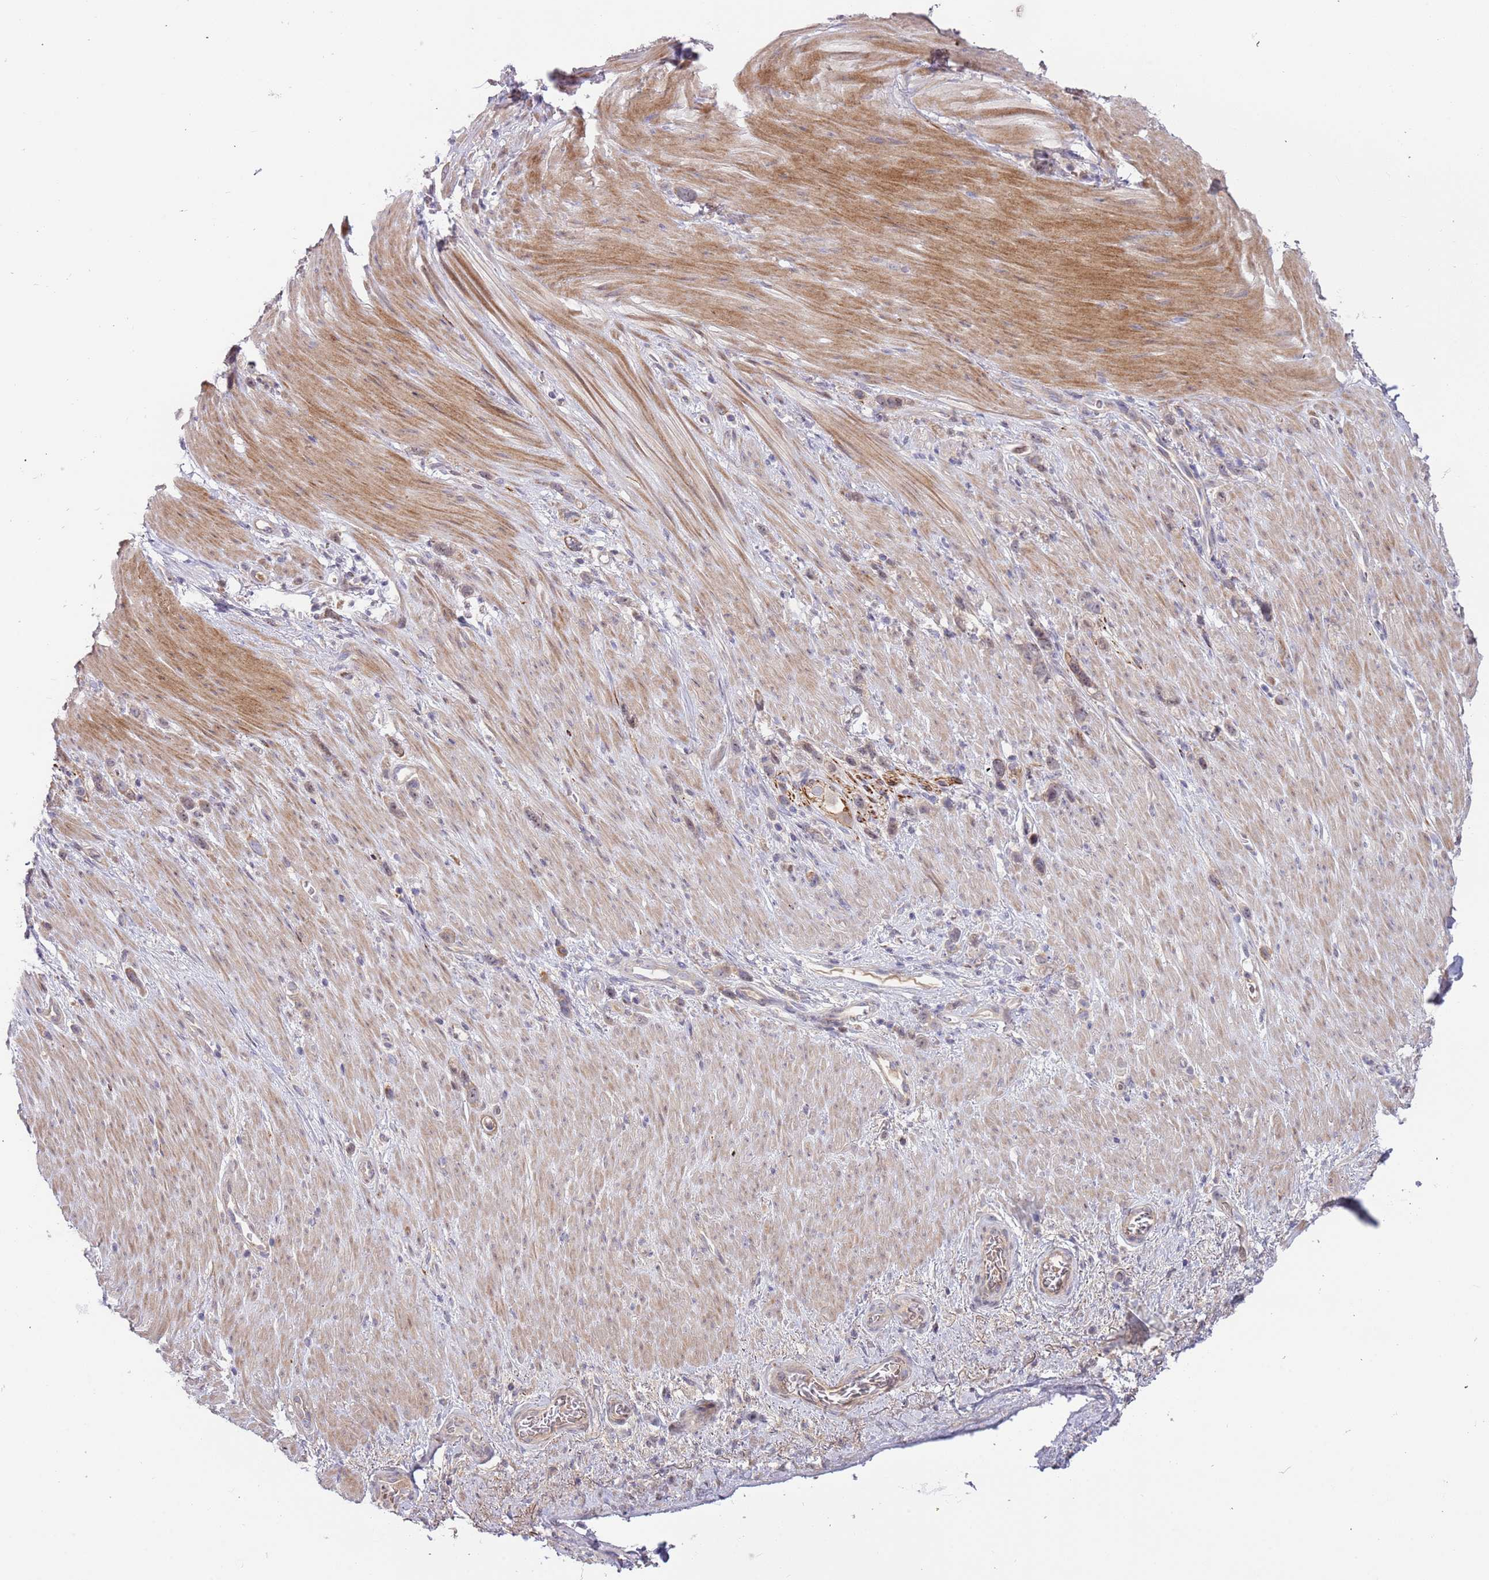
{"staining": {"intensity": "negative", "quantity": "none", "location": "none"}, "tissue": "stomach cancer", "cell_type": "Tumor cells", "image_type": "cancer", "snomed": [{"axis": "morphology", "description": "Adenocarcinoma, NOS"}, {"axis": "topography", "description": "Stomach"}], "caption": "Human adenocarcinoma (stomach) stained for a protein using immunohistochemistry (IHC) reveals no positivity in tumor cells.", "gene": "TRAPPC6B", "patient": {"sex": "female", "age": 65}}